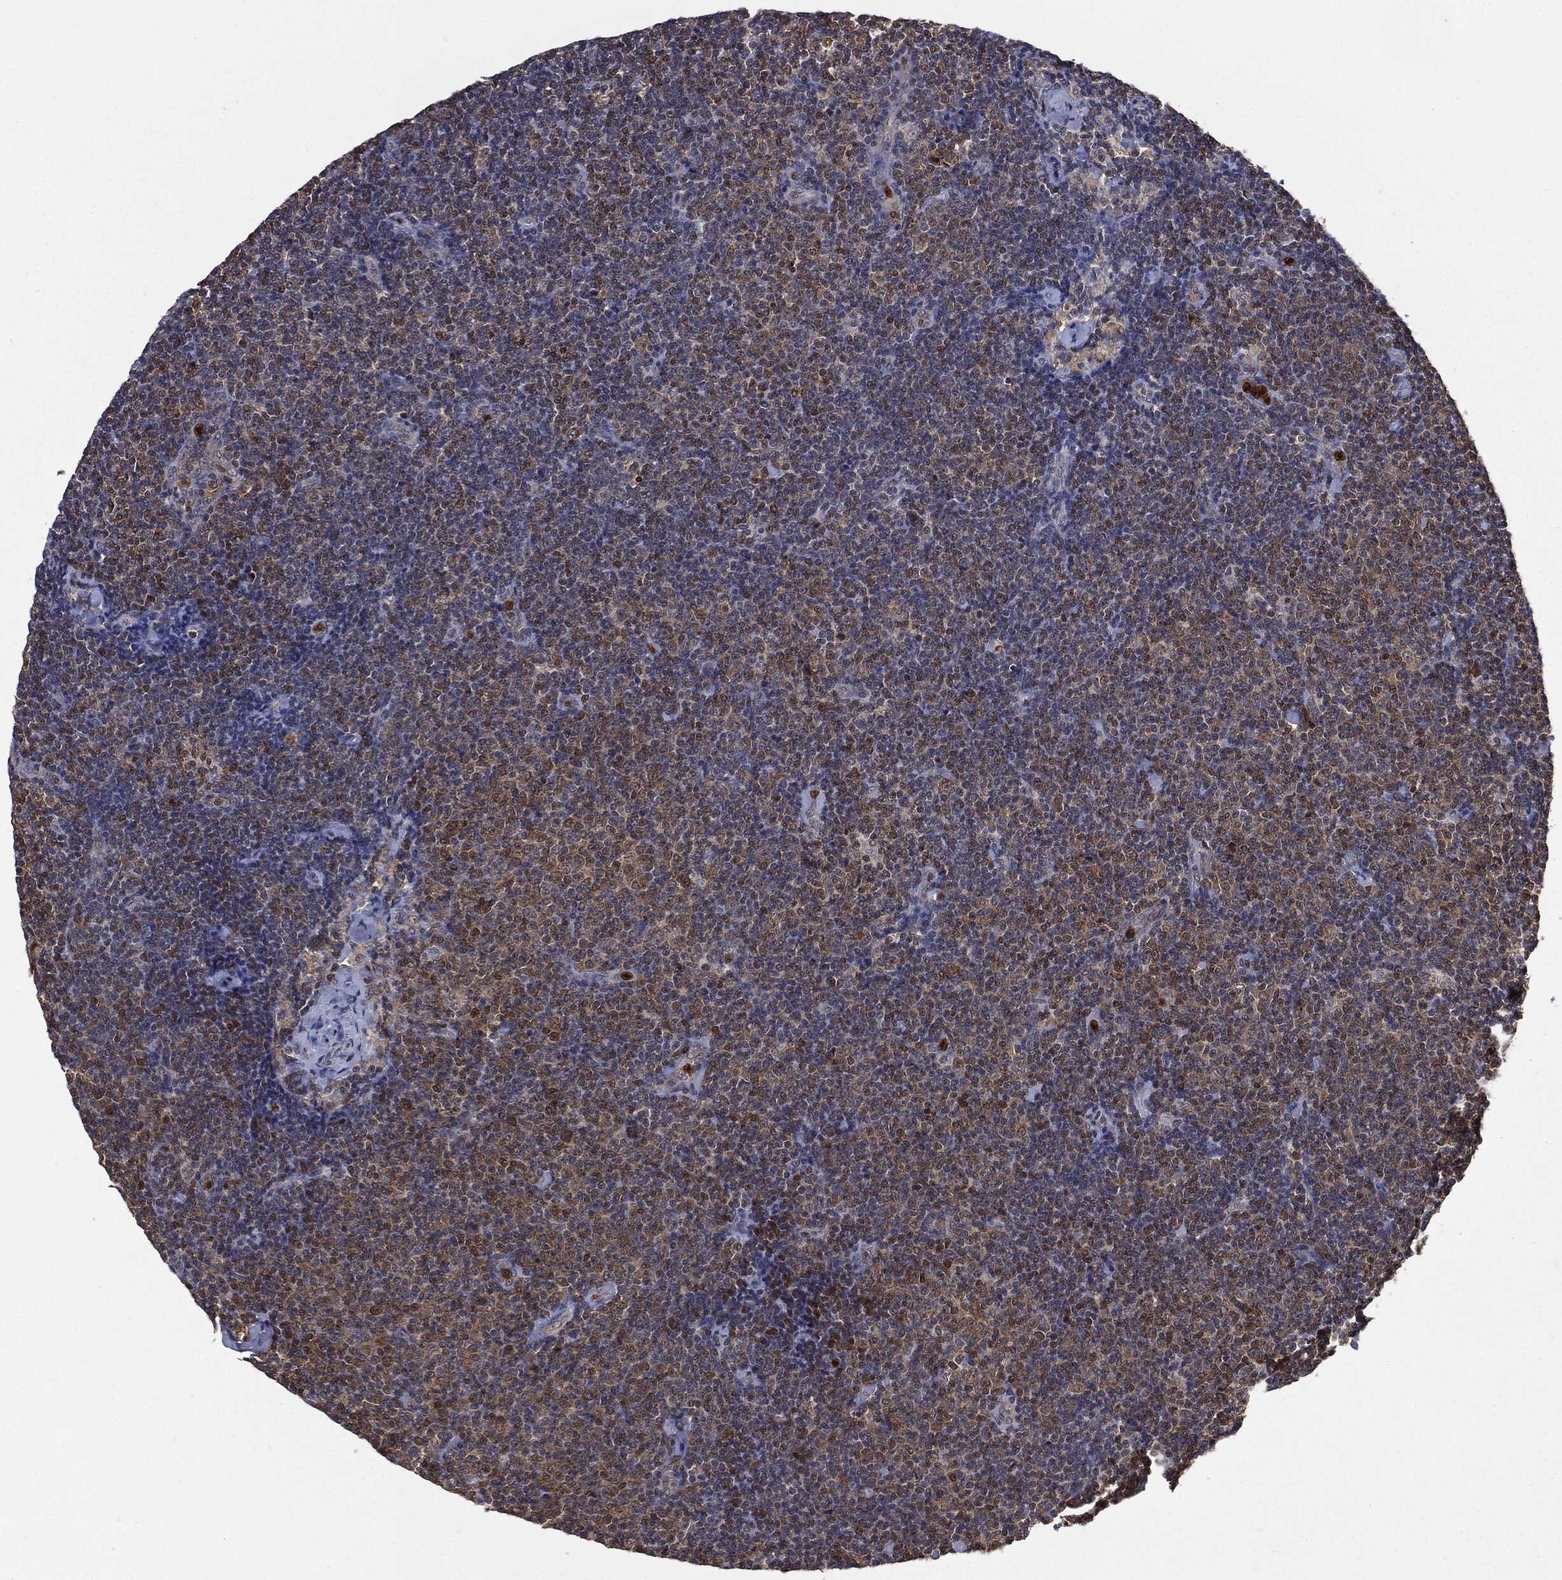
{"staining": {"intensity": "moderate", "quantity": "25%-75%", "location": "cytoplasmic/membranous,nuclear"}, "tissue": "lymphoma", "cell_type": "Tumor cells", "image_type": "cancer", "snomed": [{"axis": "morphology", "description": "Malignant lymphoma, non-Hodgkin's type, Low grade"}, {"axis": "topography", "description": "Lymph node"}], "caption": "This is a histology image of immunohistochemistry staining of lymphoma, which shows moderate expression in the cytoplasmic/membranous and nuclear of tumor cells.", "gene": "GPI", "patient": {"sex": "male", "age": 81}}